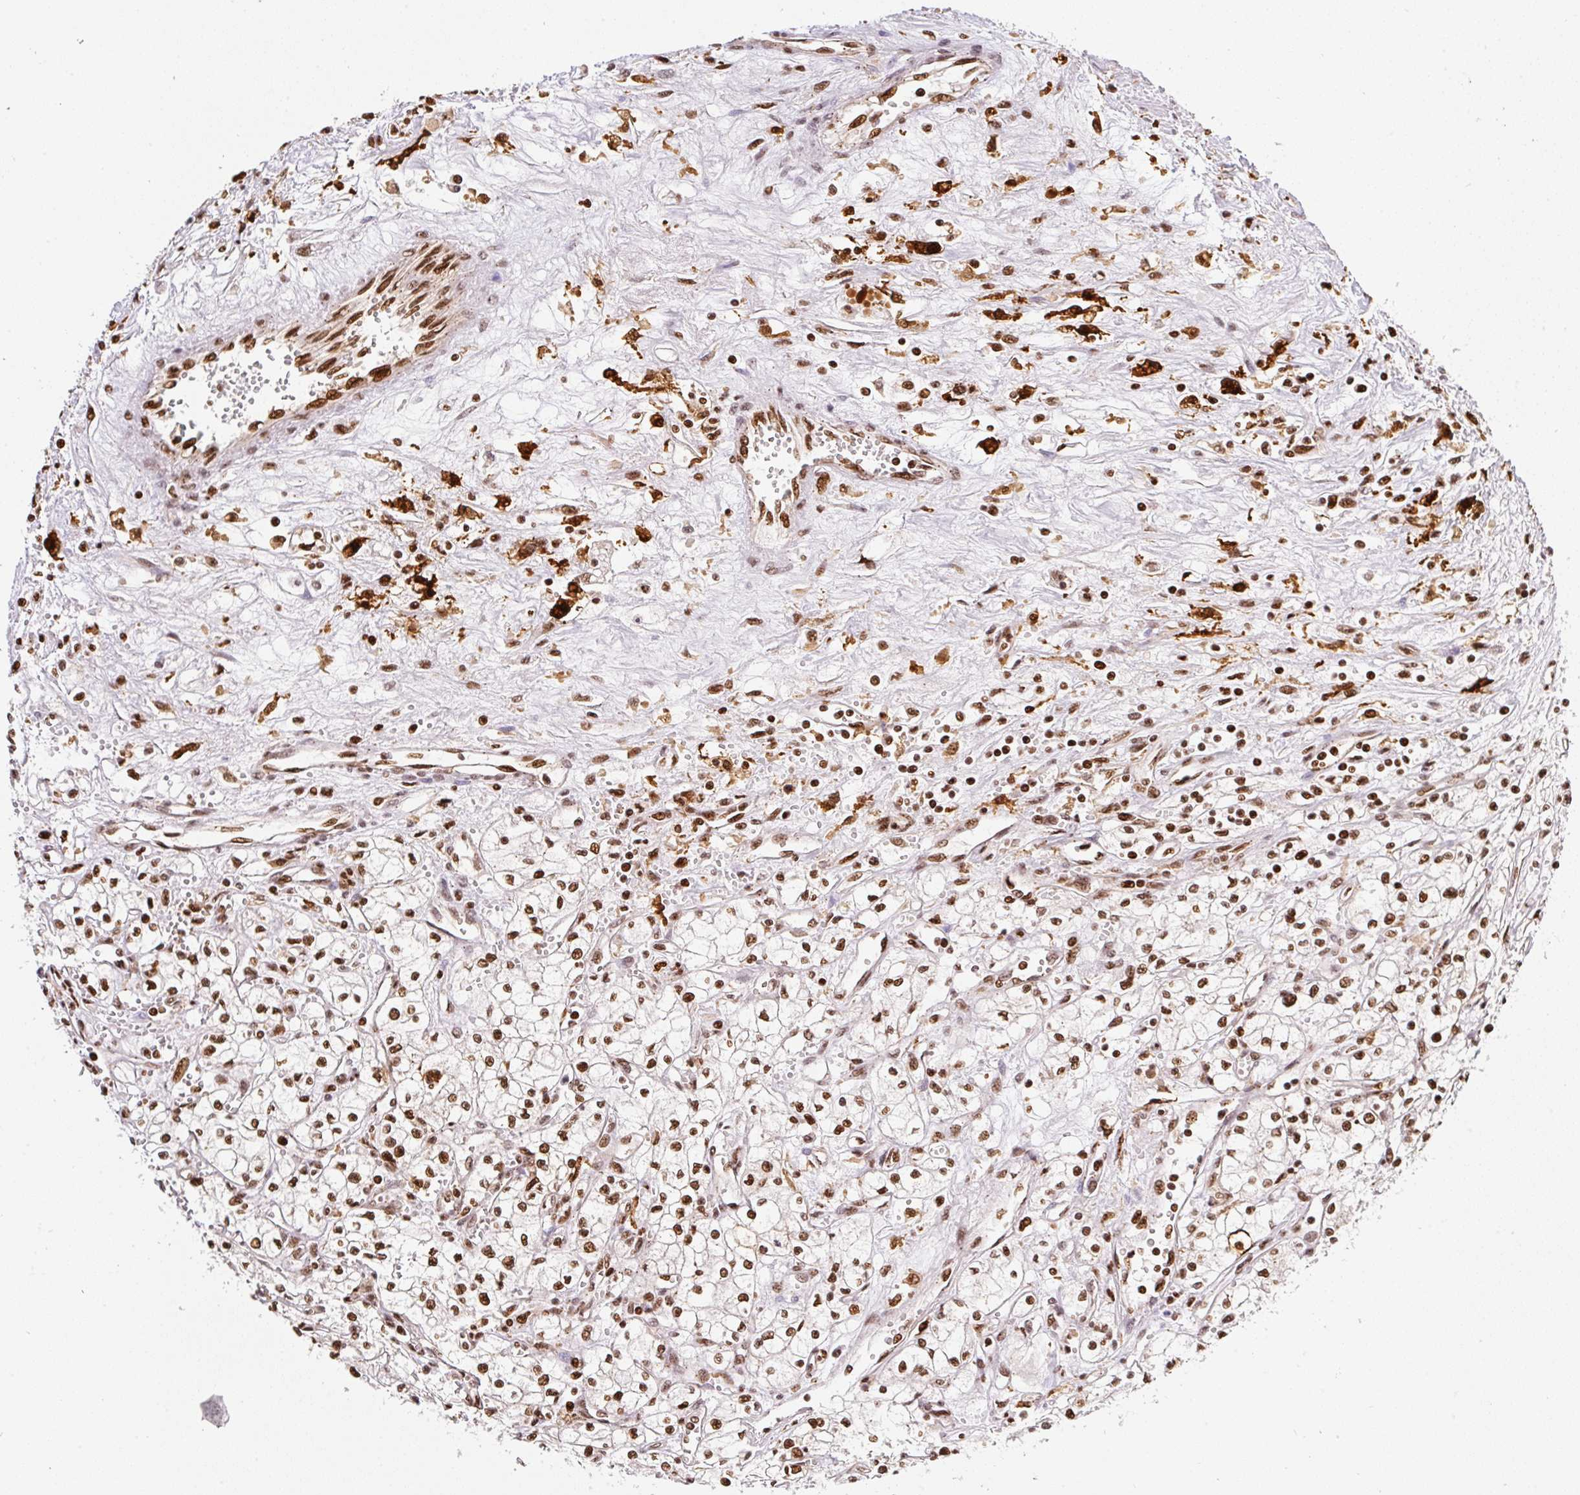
{"staining": {"intensity": "moderate", "quantity": ">75%", "location": "nuclear"}, "tissue": "renal cancer", "cell_type": "Tumor cells", "image_type": "cancer", "snomed": [{"axis": "morphology", "description": "Adenocarcinoma, NOS"}, {"axis": "topography", "description": "Kidney"}], "caption": "Renal cancer (adenocarcinoma) stained for a protein (brown) reveals moderate nuclear positive positivity in approximately >75% of tumor cells.", "gene": "GPR139", "patient": {"sex": "male", "age": 59}}